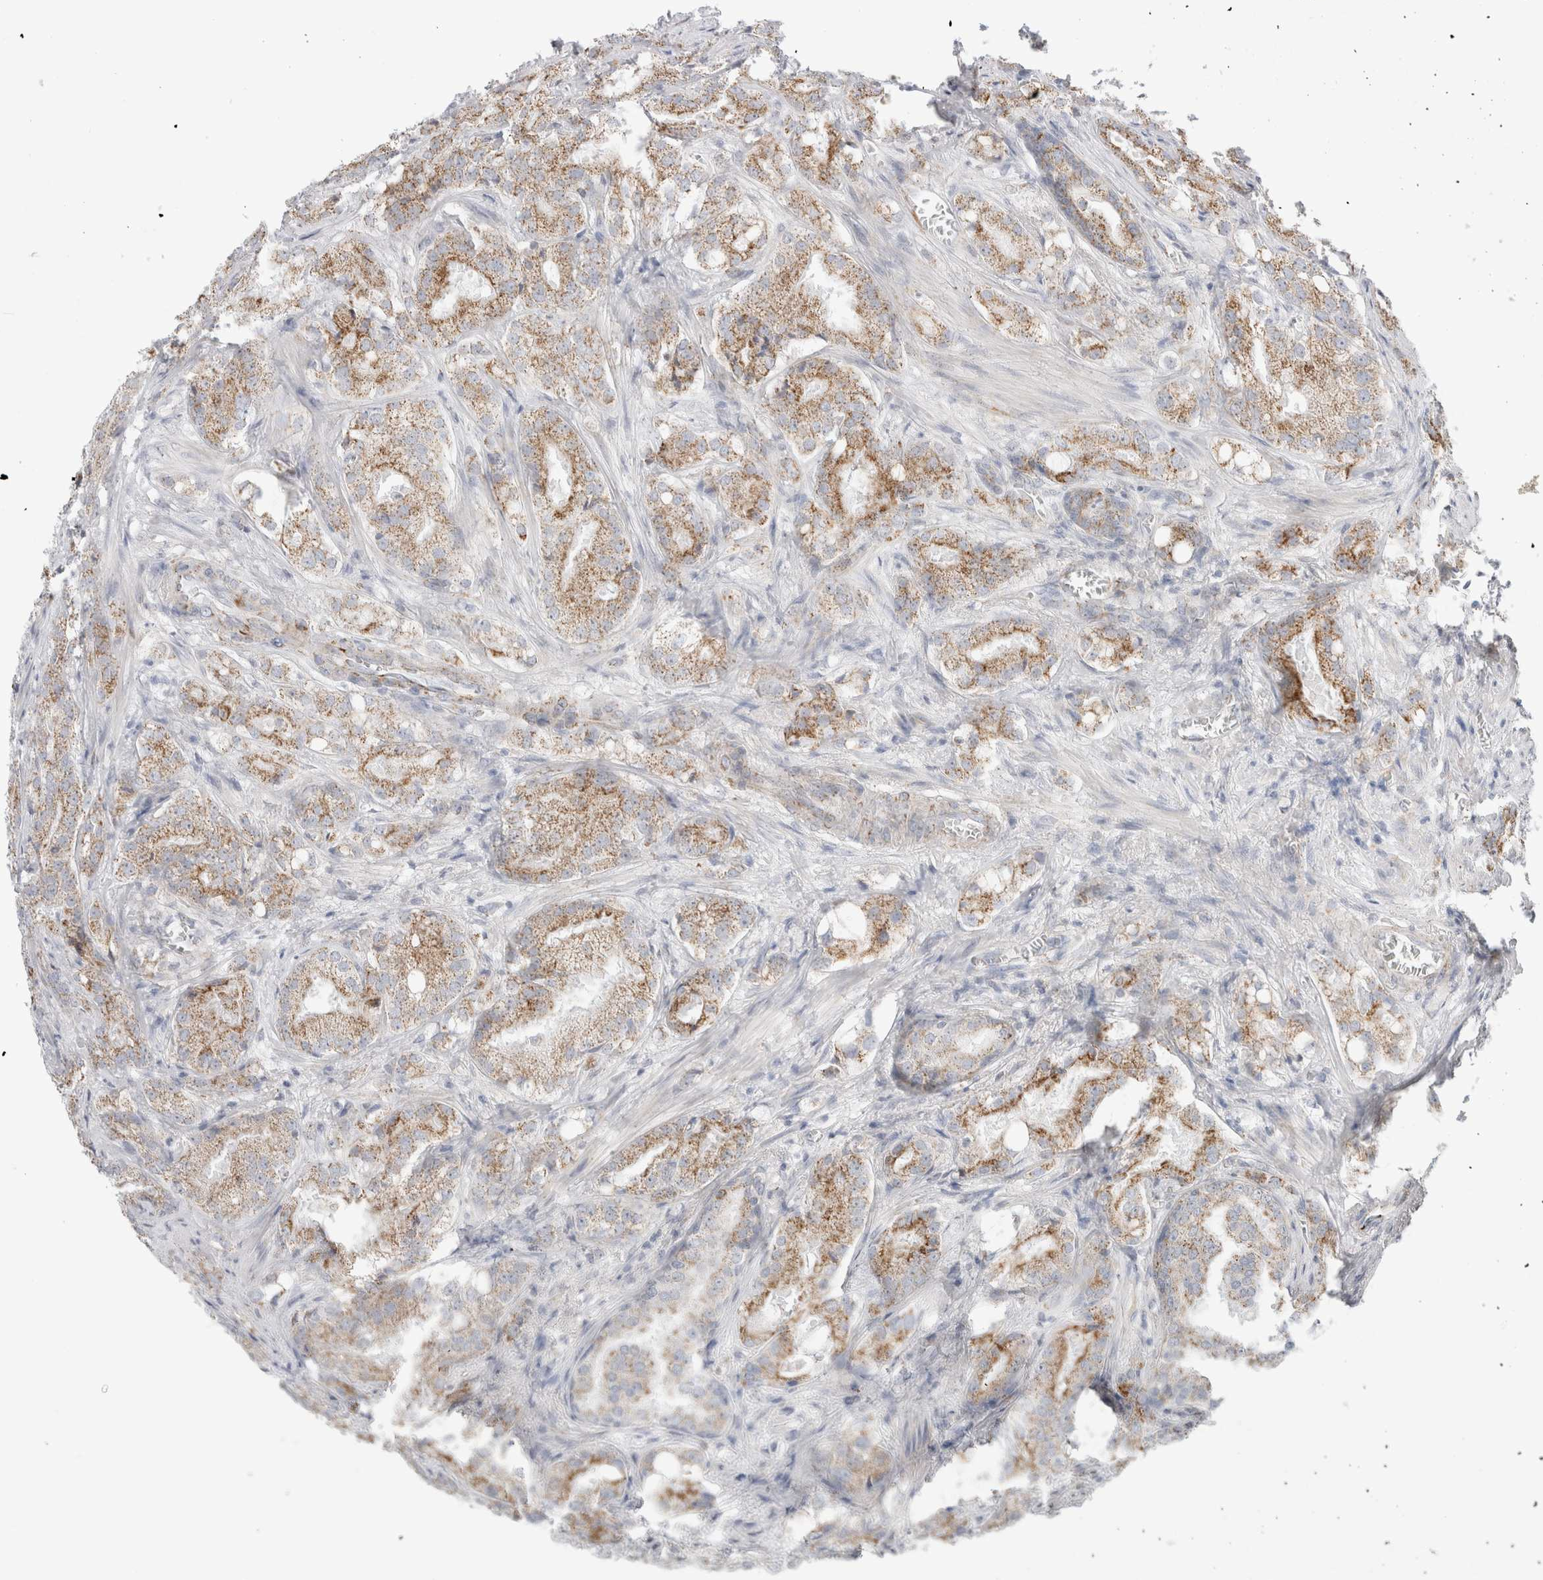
{"staining": {"intensity": "moderate", "quantity": ">75%", "location": "cytoplasmic/membranous"}, "tissue": "prostate cancer", "cell_type": "Tumor cells", "image_type": "cancer", "snomed": [{"axis": "morphology", "description": "Adenocarcinoma, High grade"}, {"axis": "topography", "description": "Prostate"}], "caption": "Moderate cytoplasmic/membranous protein positivity is present in about >75% of tumor cells in prostate adenocarcinoma (high-grade).", "gene": "FAHD1", "patient": {"sex": "male", "age": 64}}